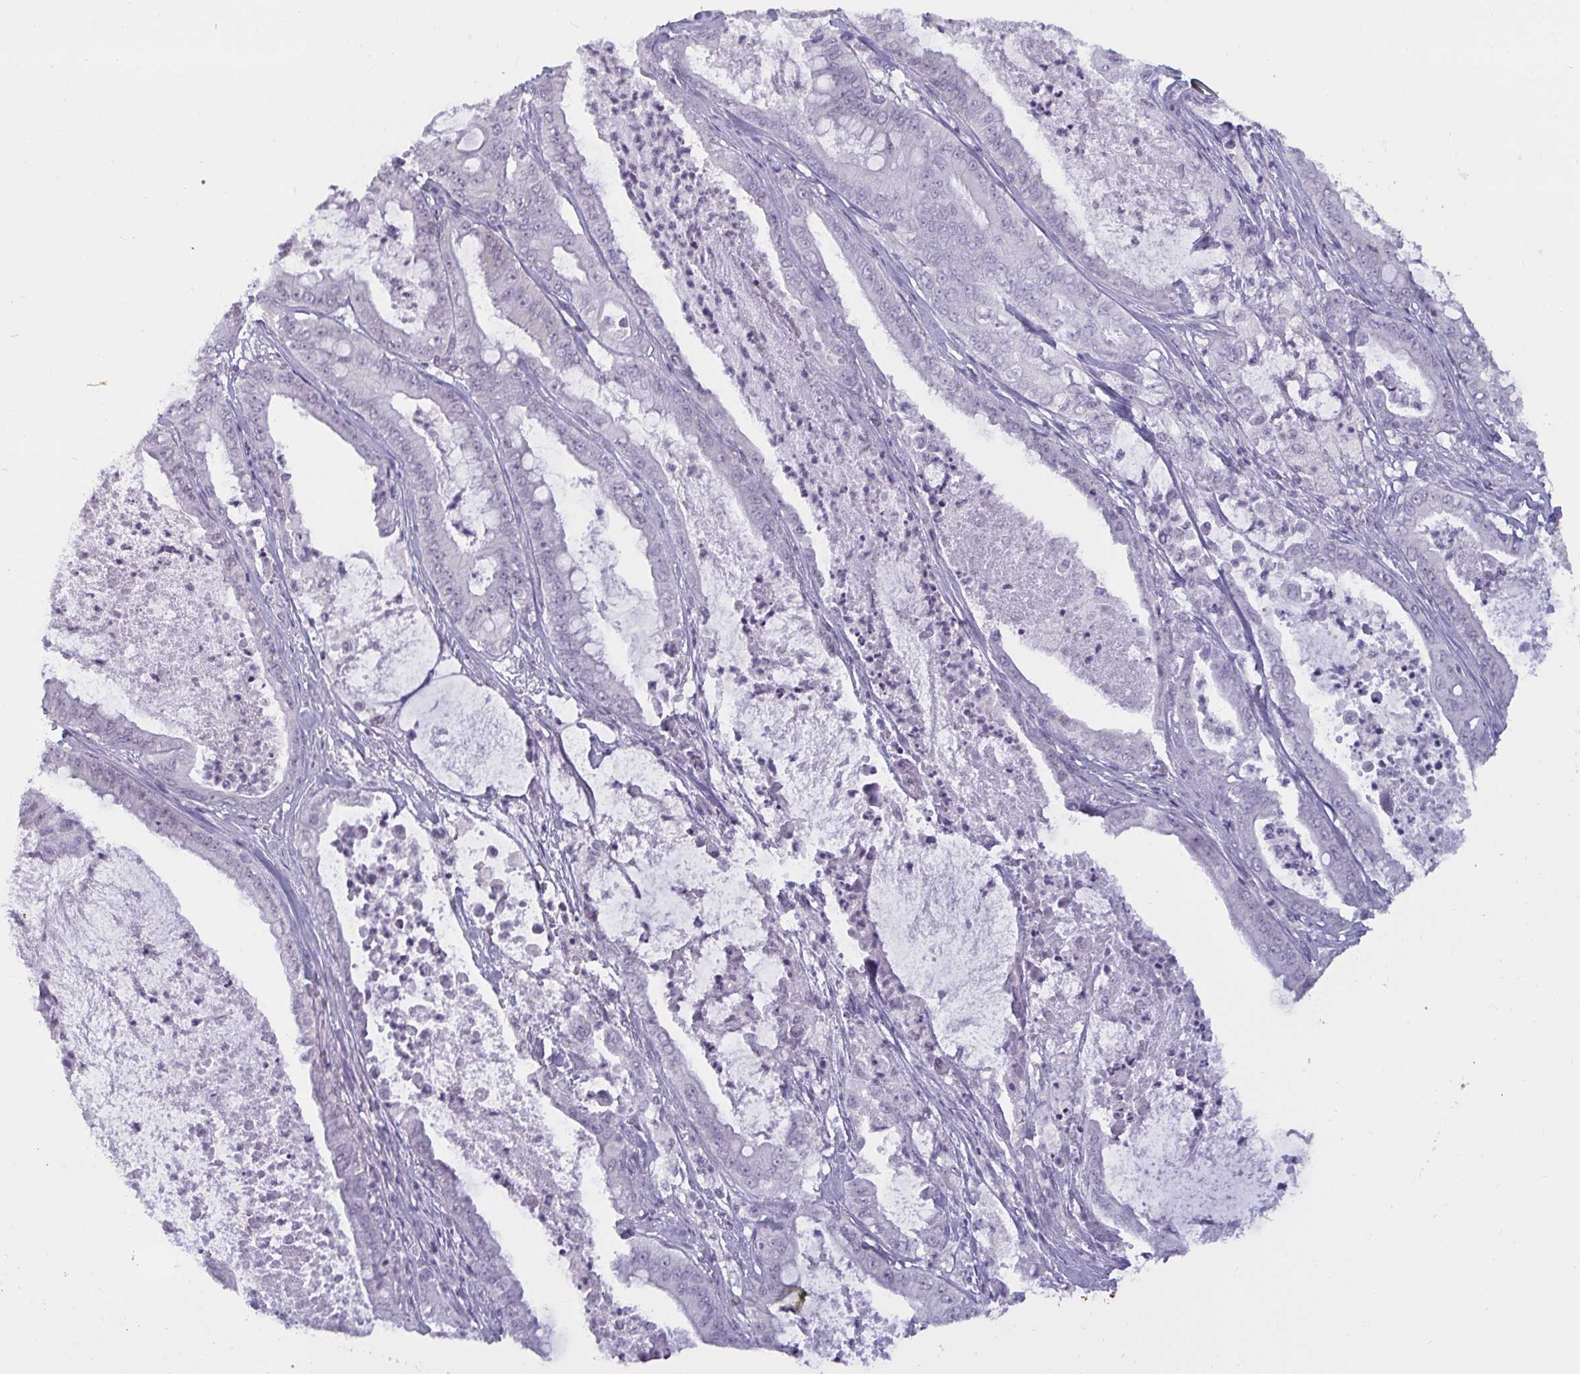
{"staining": {"intensity": "negative", "quantity": "none", "location": "none"}, "tissue": "pancreatic cancer", "cell_type": "Tumor cells", "image_type": "cancer", "snomed": [{"axis": "morphology", "description": "Adenocarcinoma, NOS"}, {"axis": "topography", "description": "Pancreas"}], "caption": "Immunohistochemistry (IHC) image of pancreatic cancer (adenocarcinoma) stained for a protein (brown), which reveals no expression in tumor cells. (DAB (3,3'-diaminobenzidine) immunohistochemistry visualized using brightfield microscopy, high magnification).", "gene": "TBC1D4", "patient": {"sex": "male", "age": 71}}